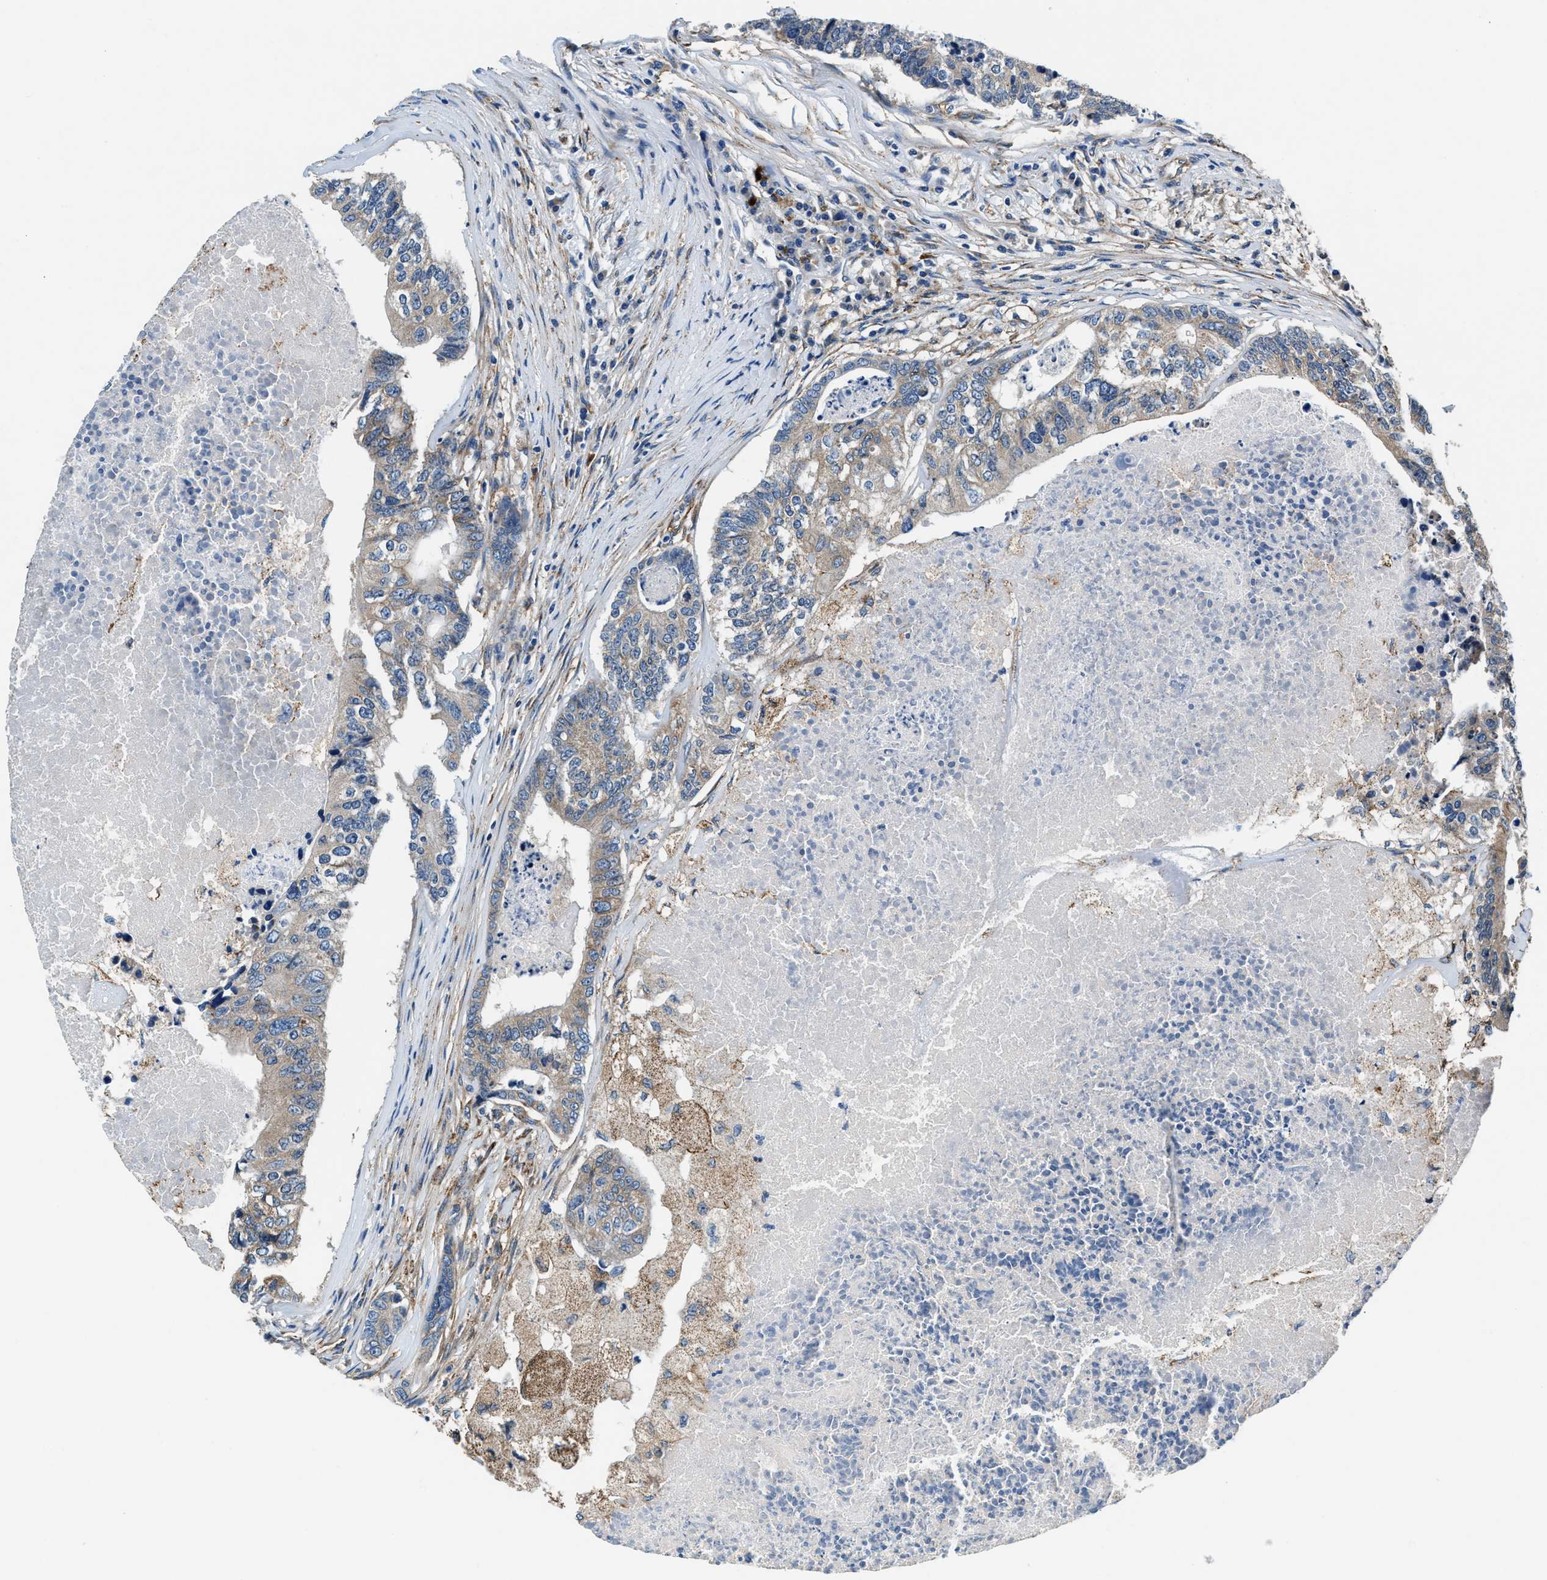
{"staining": {"intensity": "weak", "quantity": ">75%", "location": "cytoplasmic/membranous"}, "tissue": "colorectal cancer", "cell_type": "Tumor cells", "image_type": "cancer", "snomed": [{"axis": "morphology", "description": "Adenocarcinoma, NOS"}, {"axis": "topography", "description": "Colon"}], "caption": "Human colorectal cancer stained with a protein marker shows weak staining in tumor cells.", "gene": "PRTFDC1", "patient": {"sex": "female", "age": 67}}